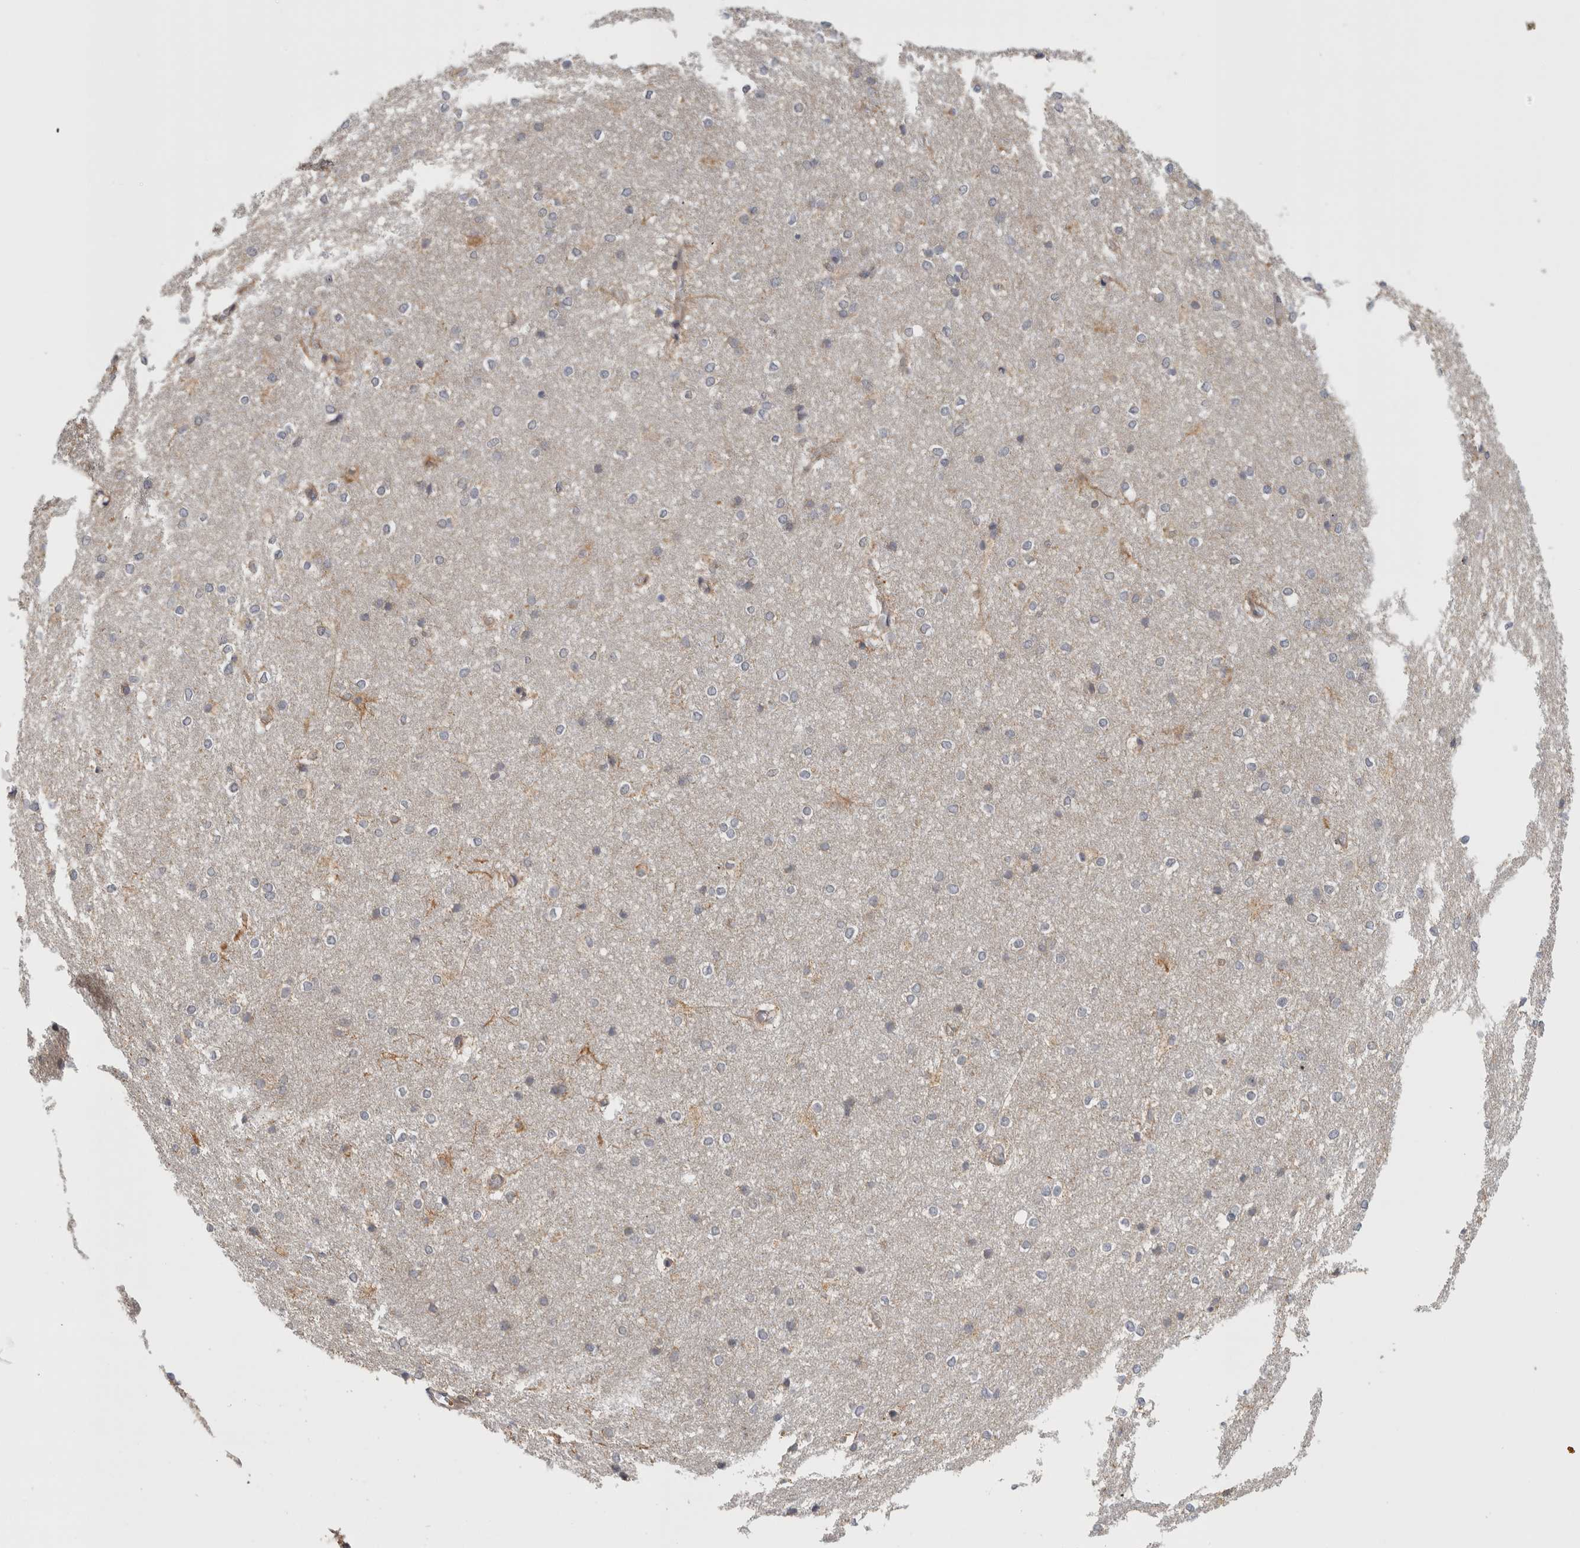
{"staining": {"intensity": "moderate", "quantity": "25%-75%", "location": "cytoplasmic/membranous"}, "tissue": "caudate", "cell_type": "Glial cells", "image_type": "normal", "snomed": [{"axis": "morphology", "description": "Normal tissue, NOS"}, {"axis": "topography", "description": "Lateral ventricle wall"}], "caption": "Human caudate stained for a protein (brown) demonstrates moderate cytoplasmic/membranous positive staining in approximately 25%-75% of glial cells.", "gene": "GRIK2", "patient": {"sex": "female", "age": 19}}